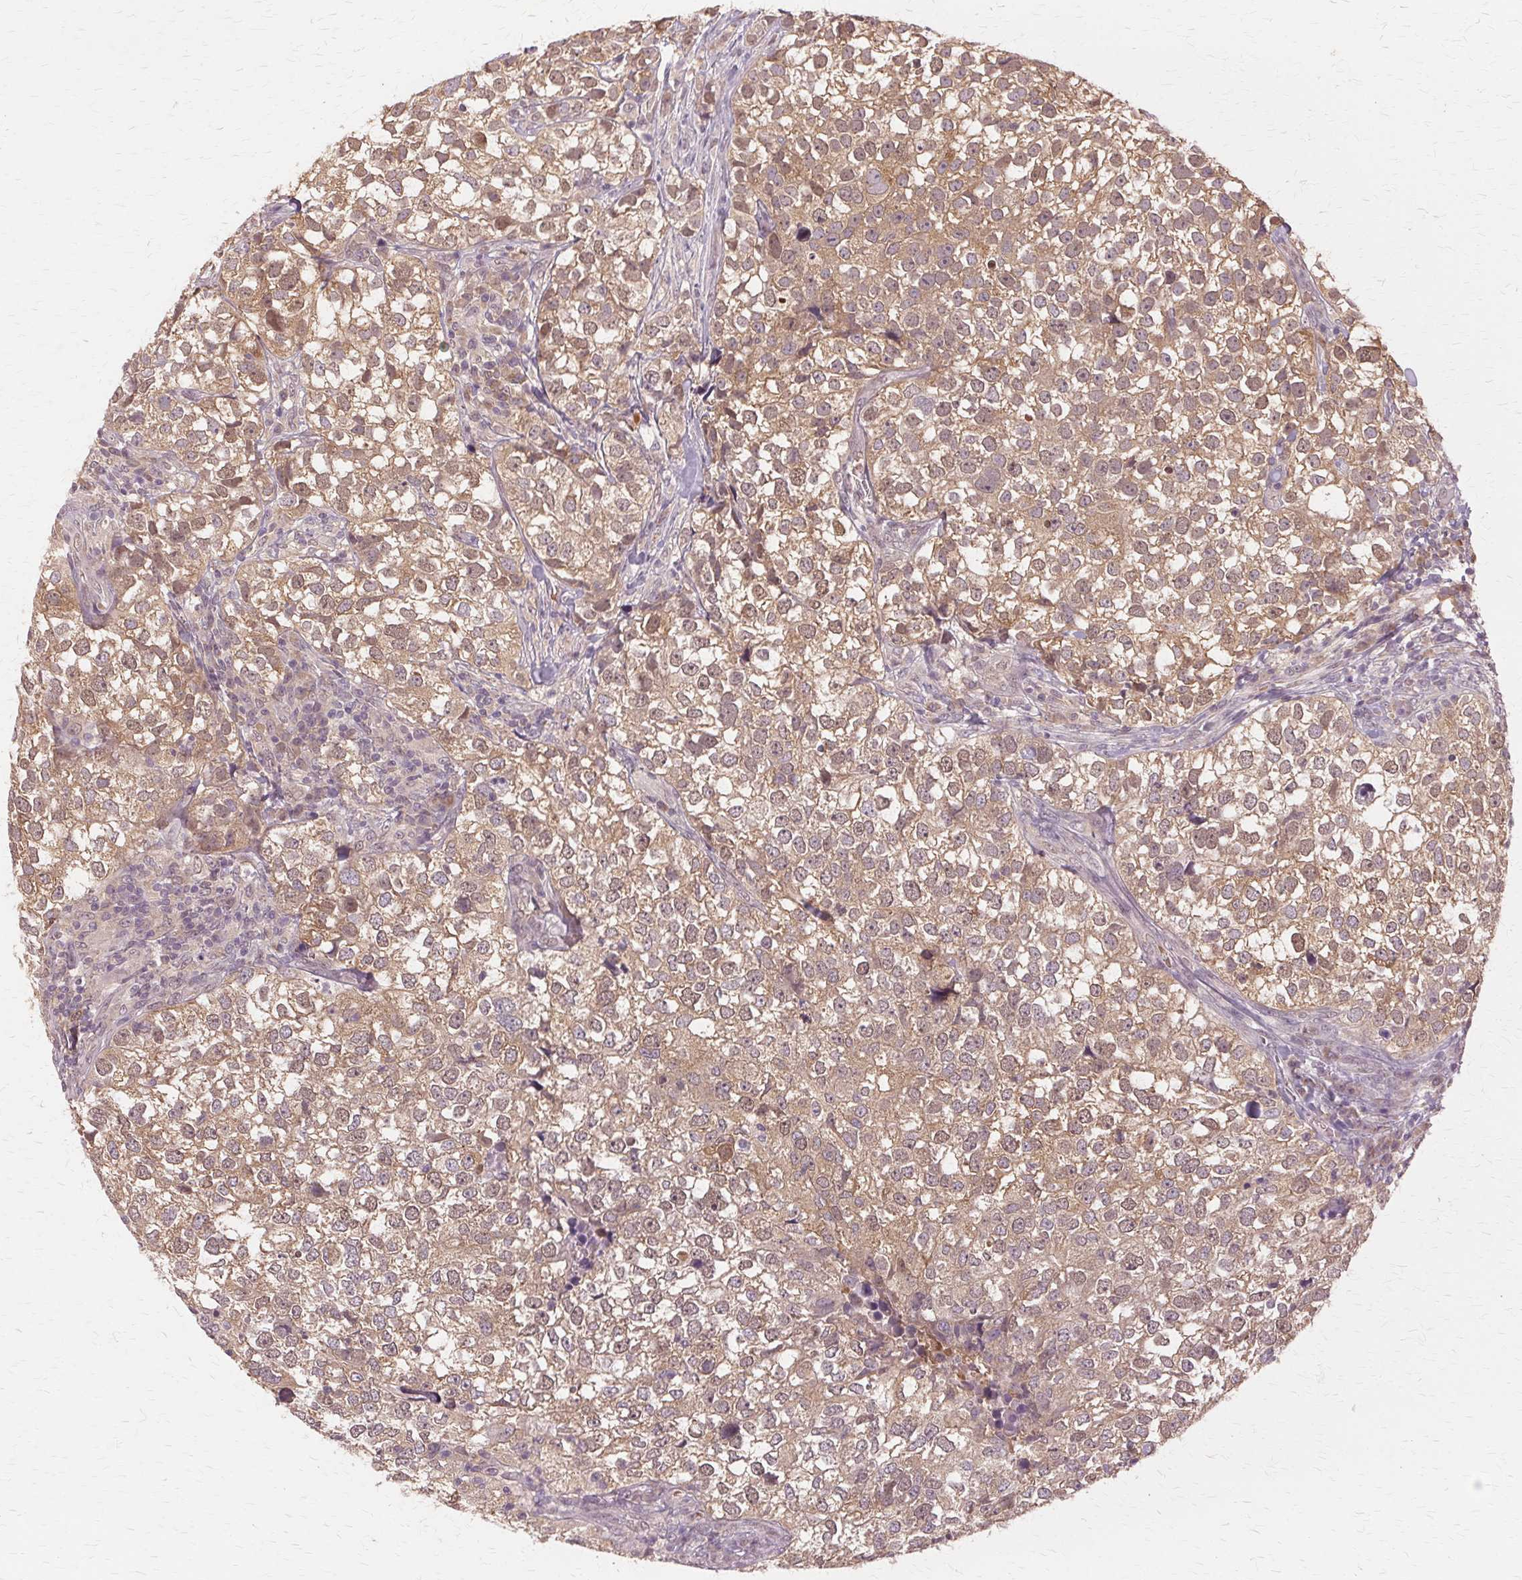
{"staining": {"intensity": "moderate", "quantity": ">75%", "location": "cytoplasmic/membranous,nuclear"}, "tissue": "breast cancer", "cell_type": "Tumor cells", "image_type": "cancer", "snomed": [{"axis": "morphology", "description": "Duct carcinoma"}, {"axis": "topography", "description": "Breast"}], "caption": "Immunohistochemistry image of breast cancer (intraductal carcinoma) stained for a protein (brown), which reveals medium levels of moderate cytoplasmic/membranous and nuclear expression in about >75% of tumor cells.", "gene": "PRMT5", "patient": {"sex": "female", "age": 30}}